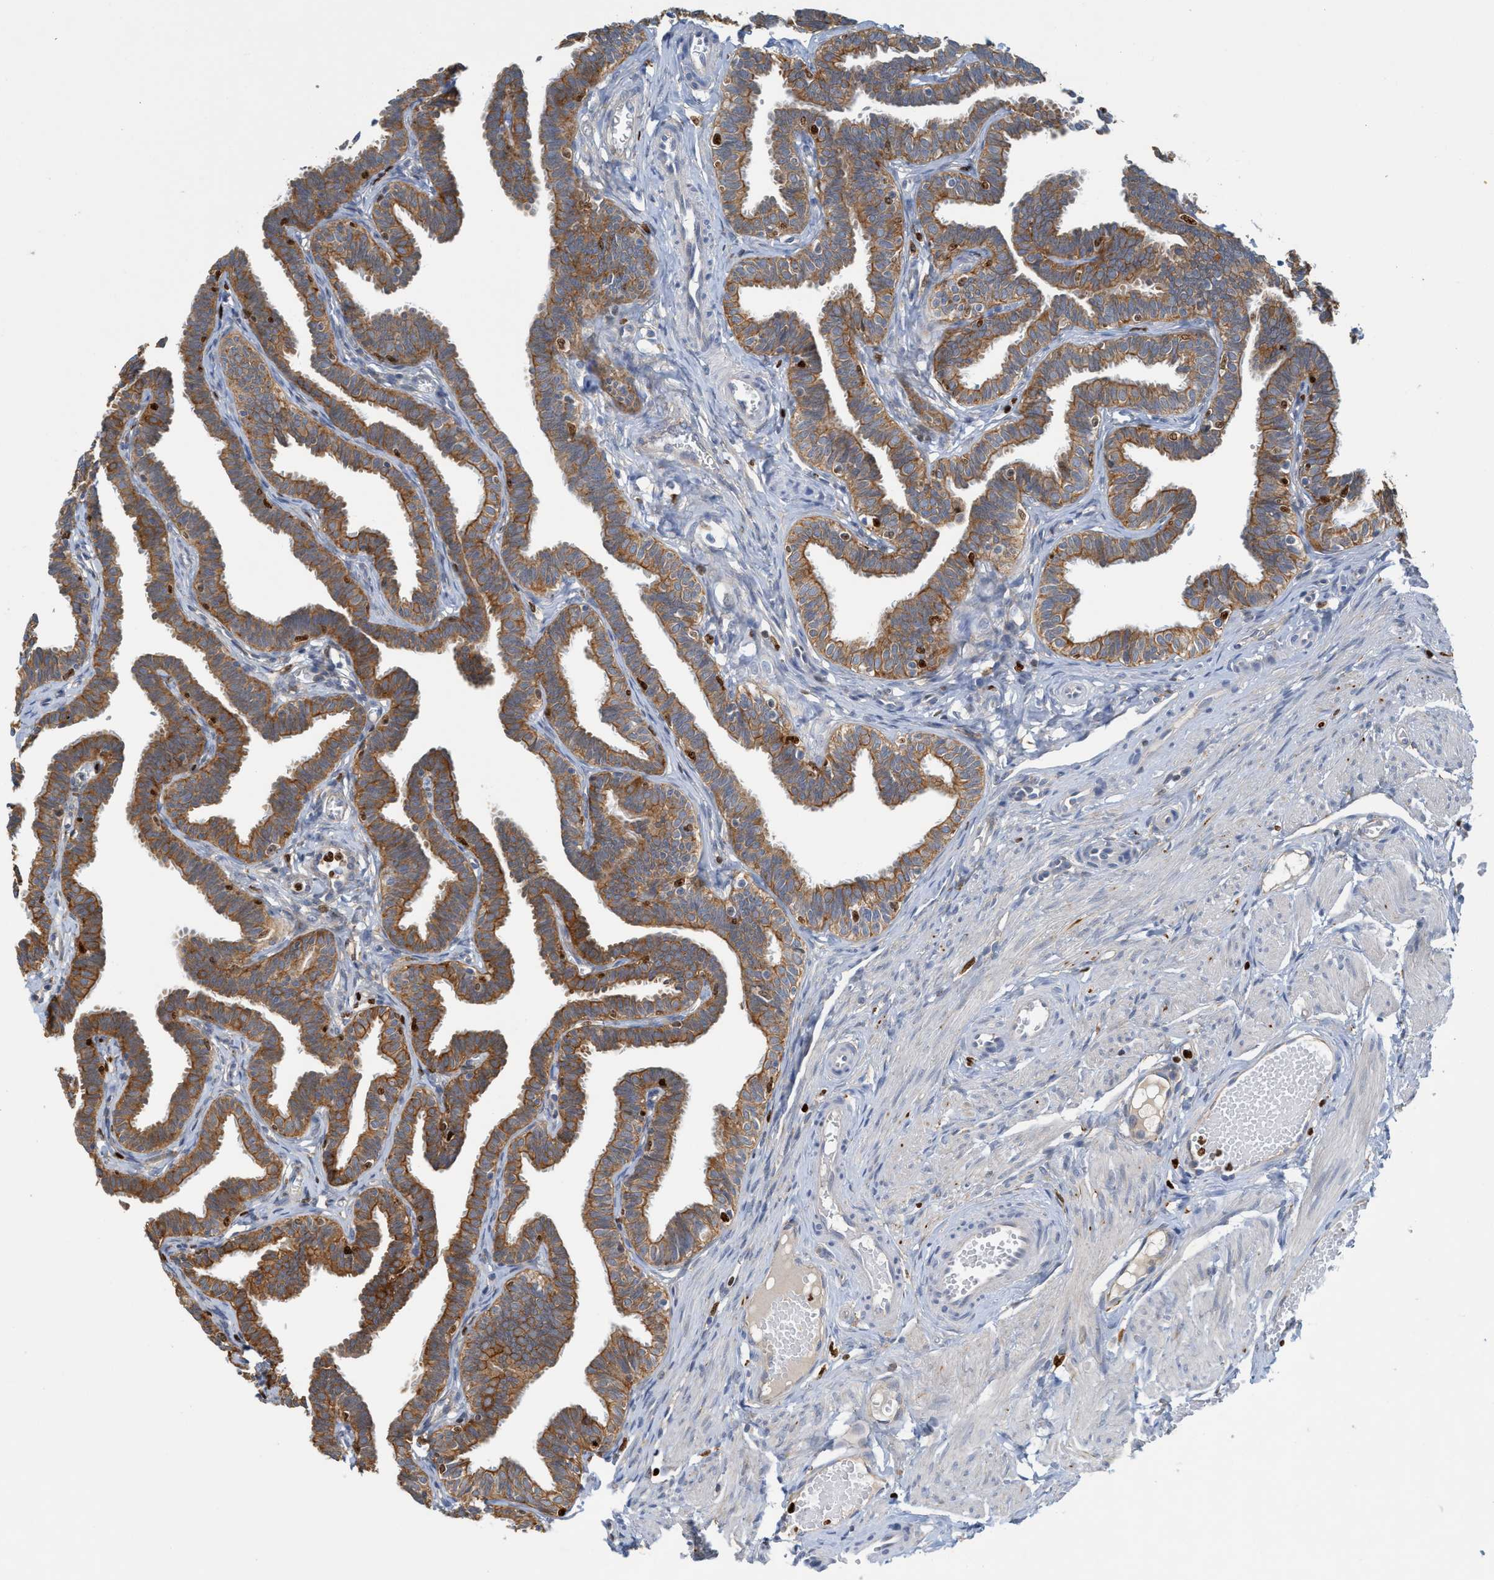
{"staining": {"intensity": "strong", "quantity": ">75%", "location": "cytoplasmic/membranous"}, "tissue": "fallopian tube", "cell_type": "Glandular cells", "image_type": "normal", "snomed": [{"axis": "morphology", "description": "Normal tissue, NOS"}, {"axis": "topography", "description": "Fallopian tube"}, {"axis": "topography", "description": "Ovary"}], "caption": "A brown stain labels strong cytoplasmic/membranous staining of a protein in glandular cells of normal human fallopian tube.", "gene": "SH3D19", "patient": {"sex": "female", "age": 23}}